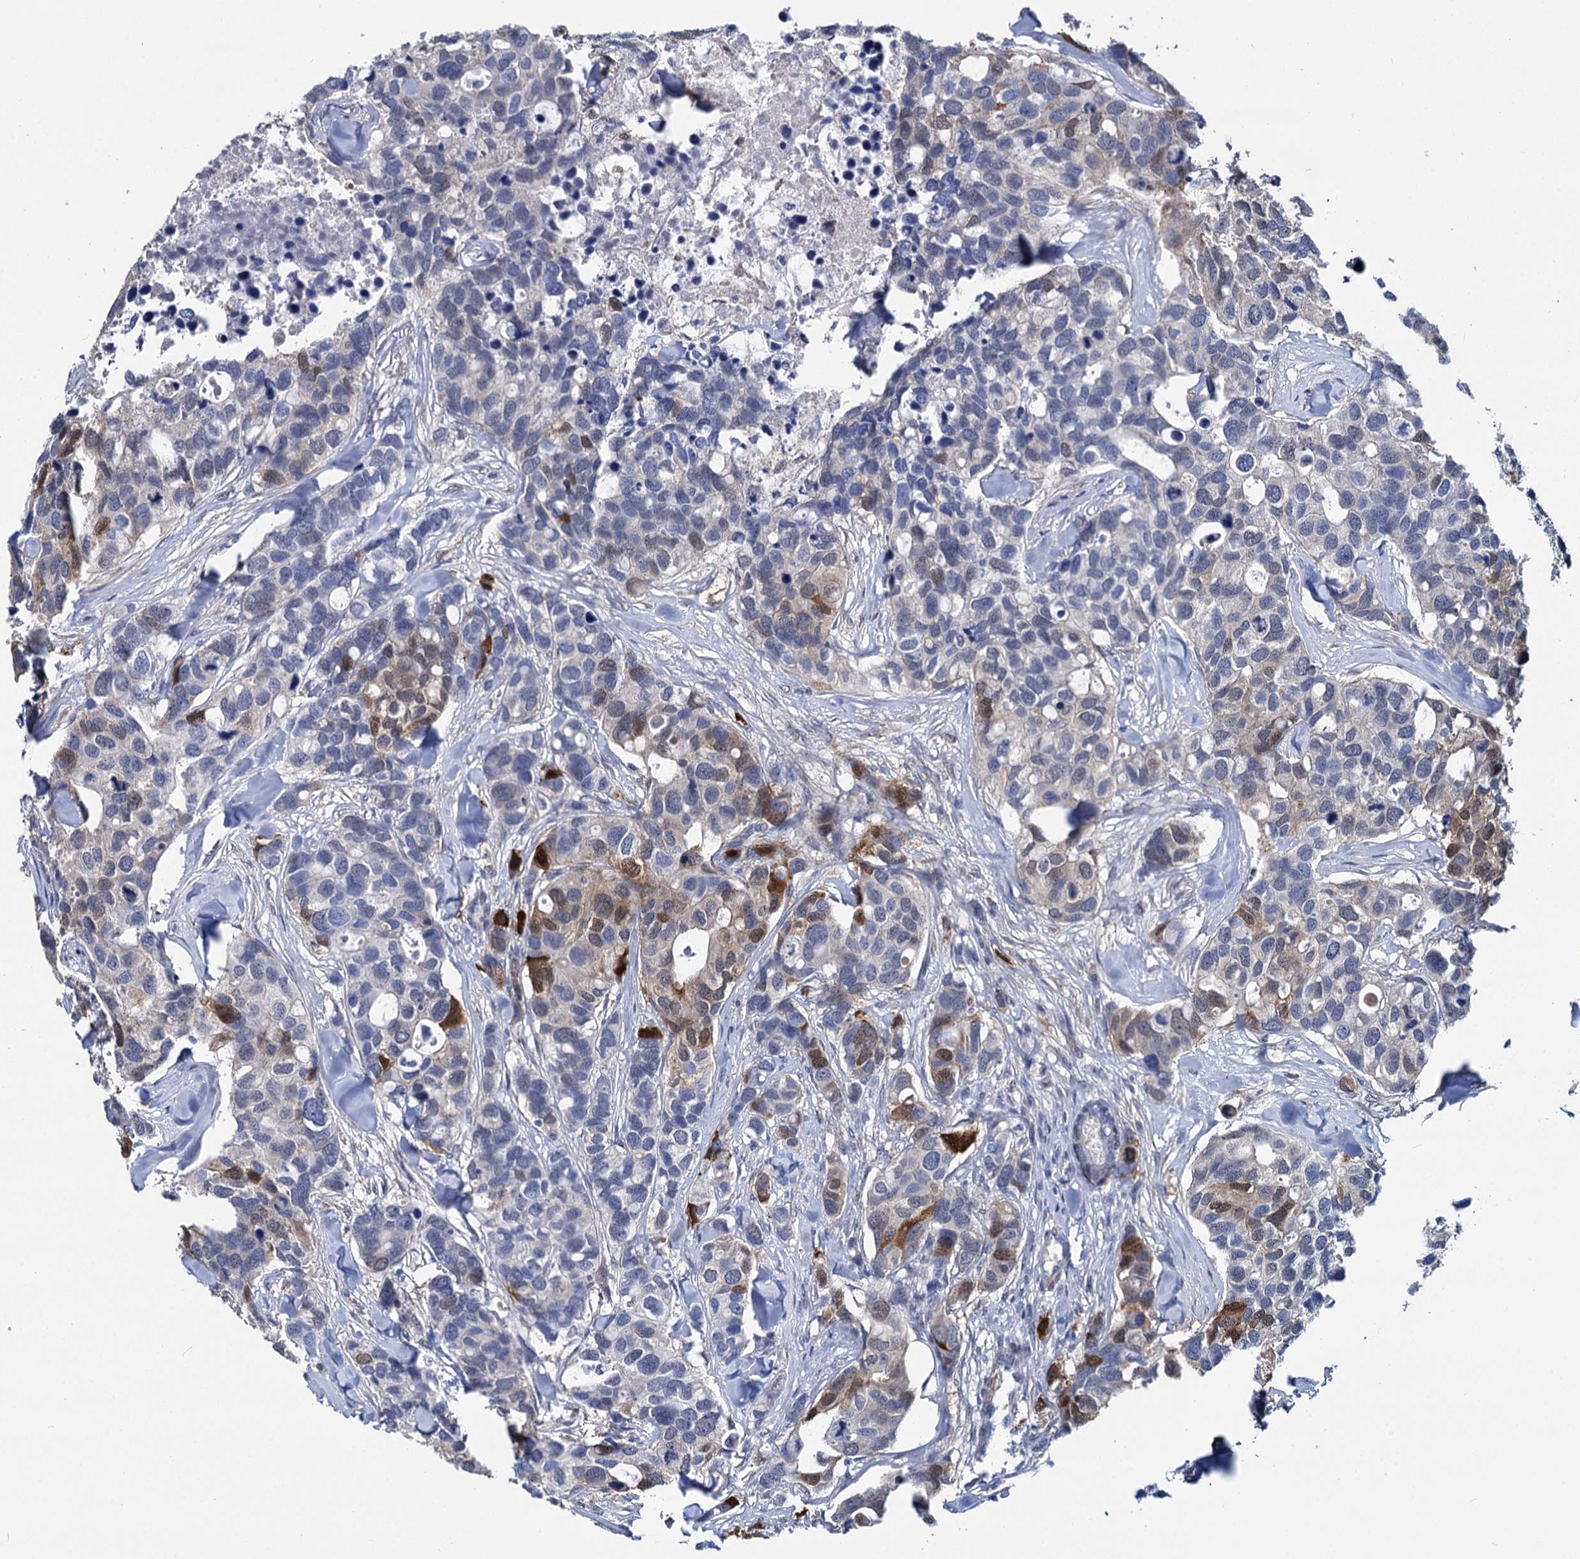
{"staining": {"intensity": "moderate", "quantity": "<25%", "location": "cytoplasmic/membranous"}, "tissue": "breast cancer", "cell_type": "Tumor cells", "image_type": "cancer", "snomed": [{"axis": "morphology", "description": "Duct carcinoma"}, {"axis": "topography", "description": "Breast"}], "caption": "Immunohistochemical staining of human breast cancer (infiltrating ductal carcinoma) exhibits low levels of moderate cytoplasmic/membranous staining in approximately <25% of tumor cells.", "gene": "GSTM3", "patient": {"sex": "female", "age": 83}}